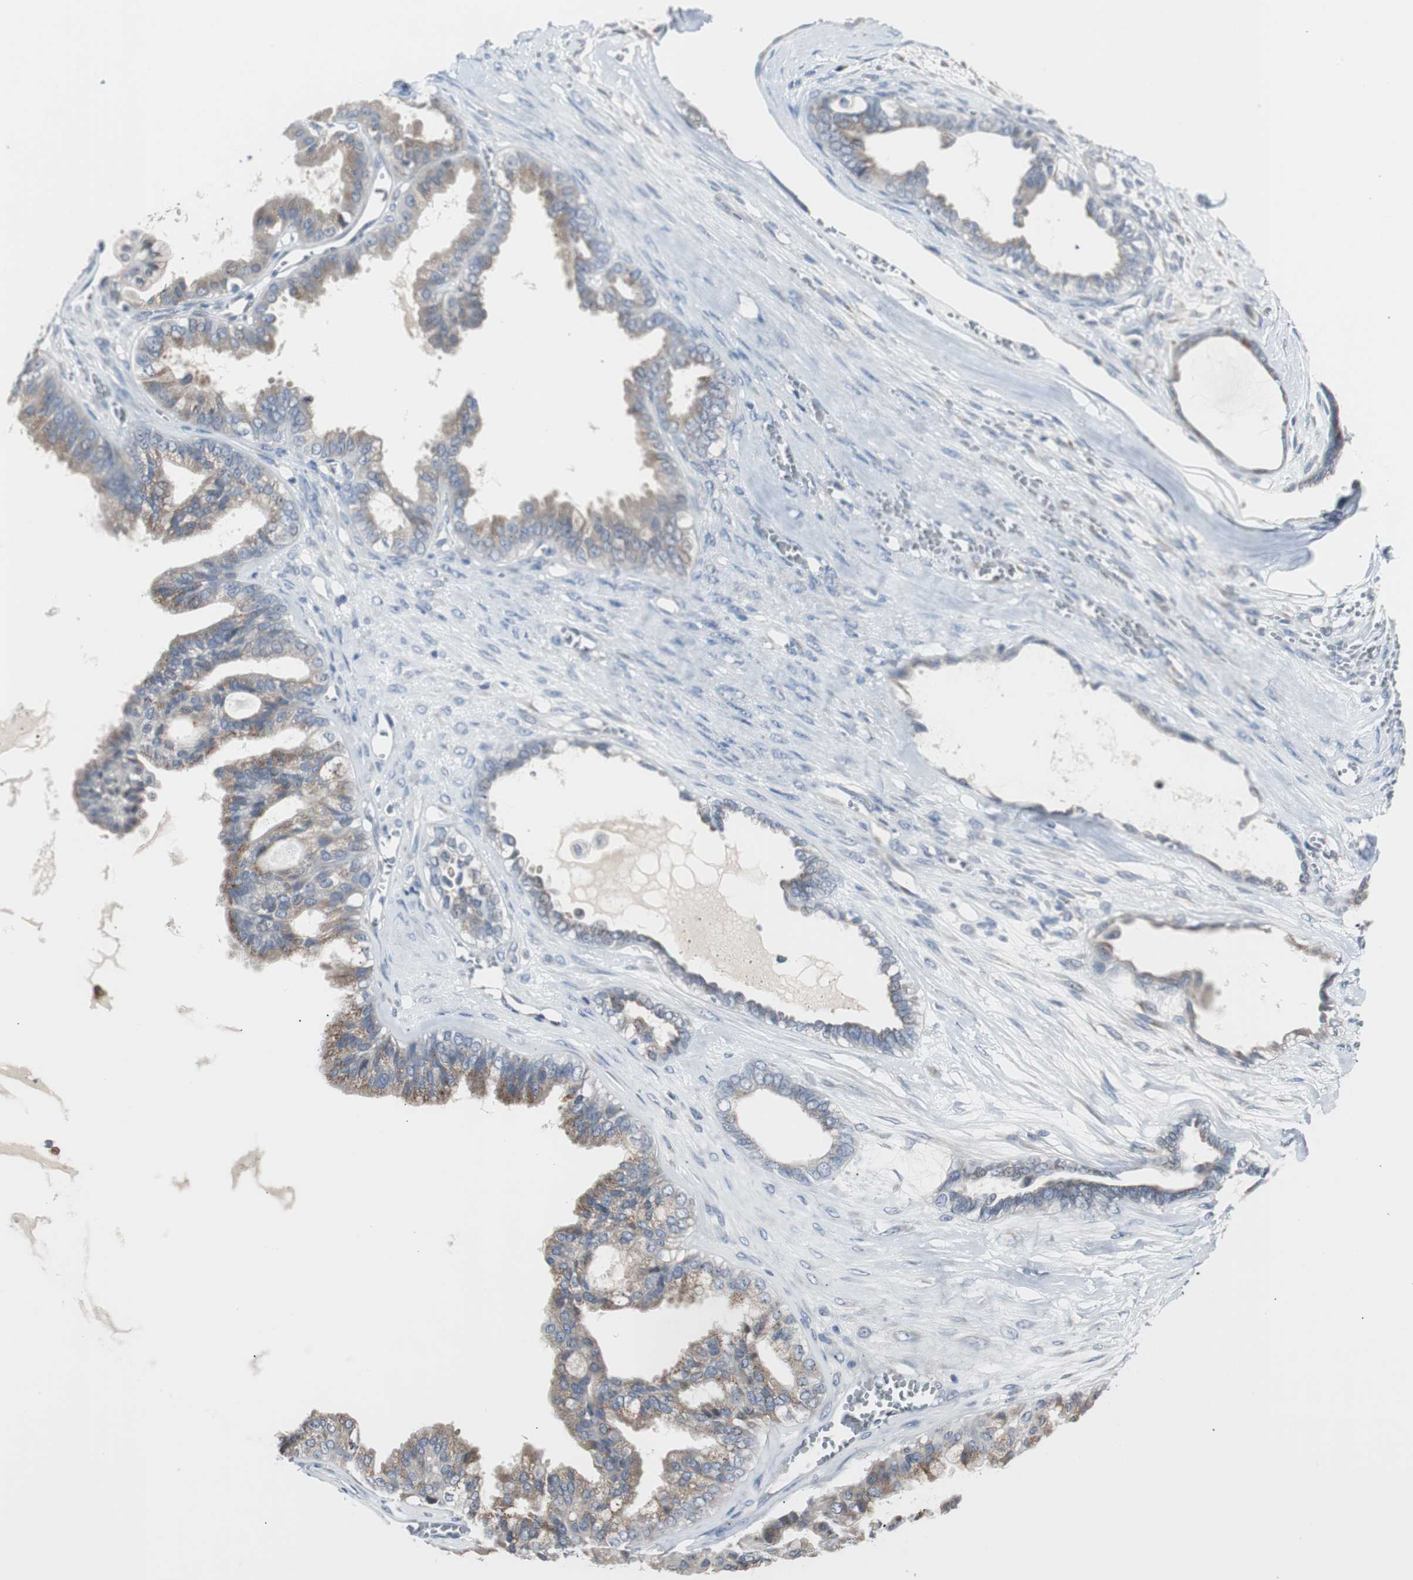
{"staining": {"intensity": "weak", "quantity": ">75%", "location": "cytoplasmic/membranous"}, "tissue": "ovarian cancer", "cell_type": "Tumor cells", "image_type": "cancer", "snomed": [{"axis": "morphology", "description": "Carcinoma, NOS"}, {"axis": "morphology", "description": "Carcinoma, endometroid"}, {"axis": "topography", "description": "Ovary"}], "caption": "Immunohistochemical staining of human carcinoma (ovarian) exhibits weak cytoplasmic/membranous protein positivity in approximately >75% of tumor cells.", "gene": "SOX30", "patient": {"sex": "female", "age": 50}}